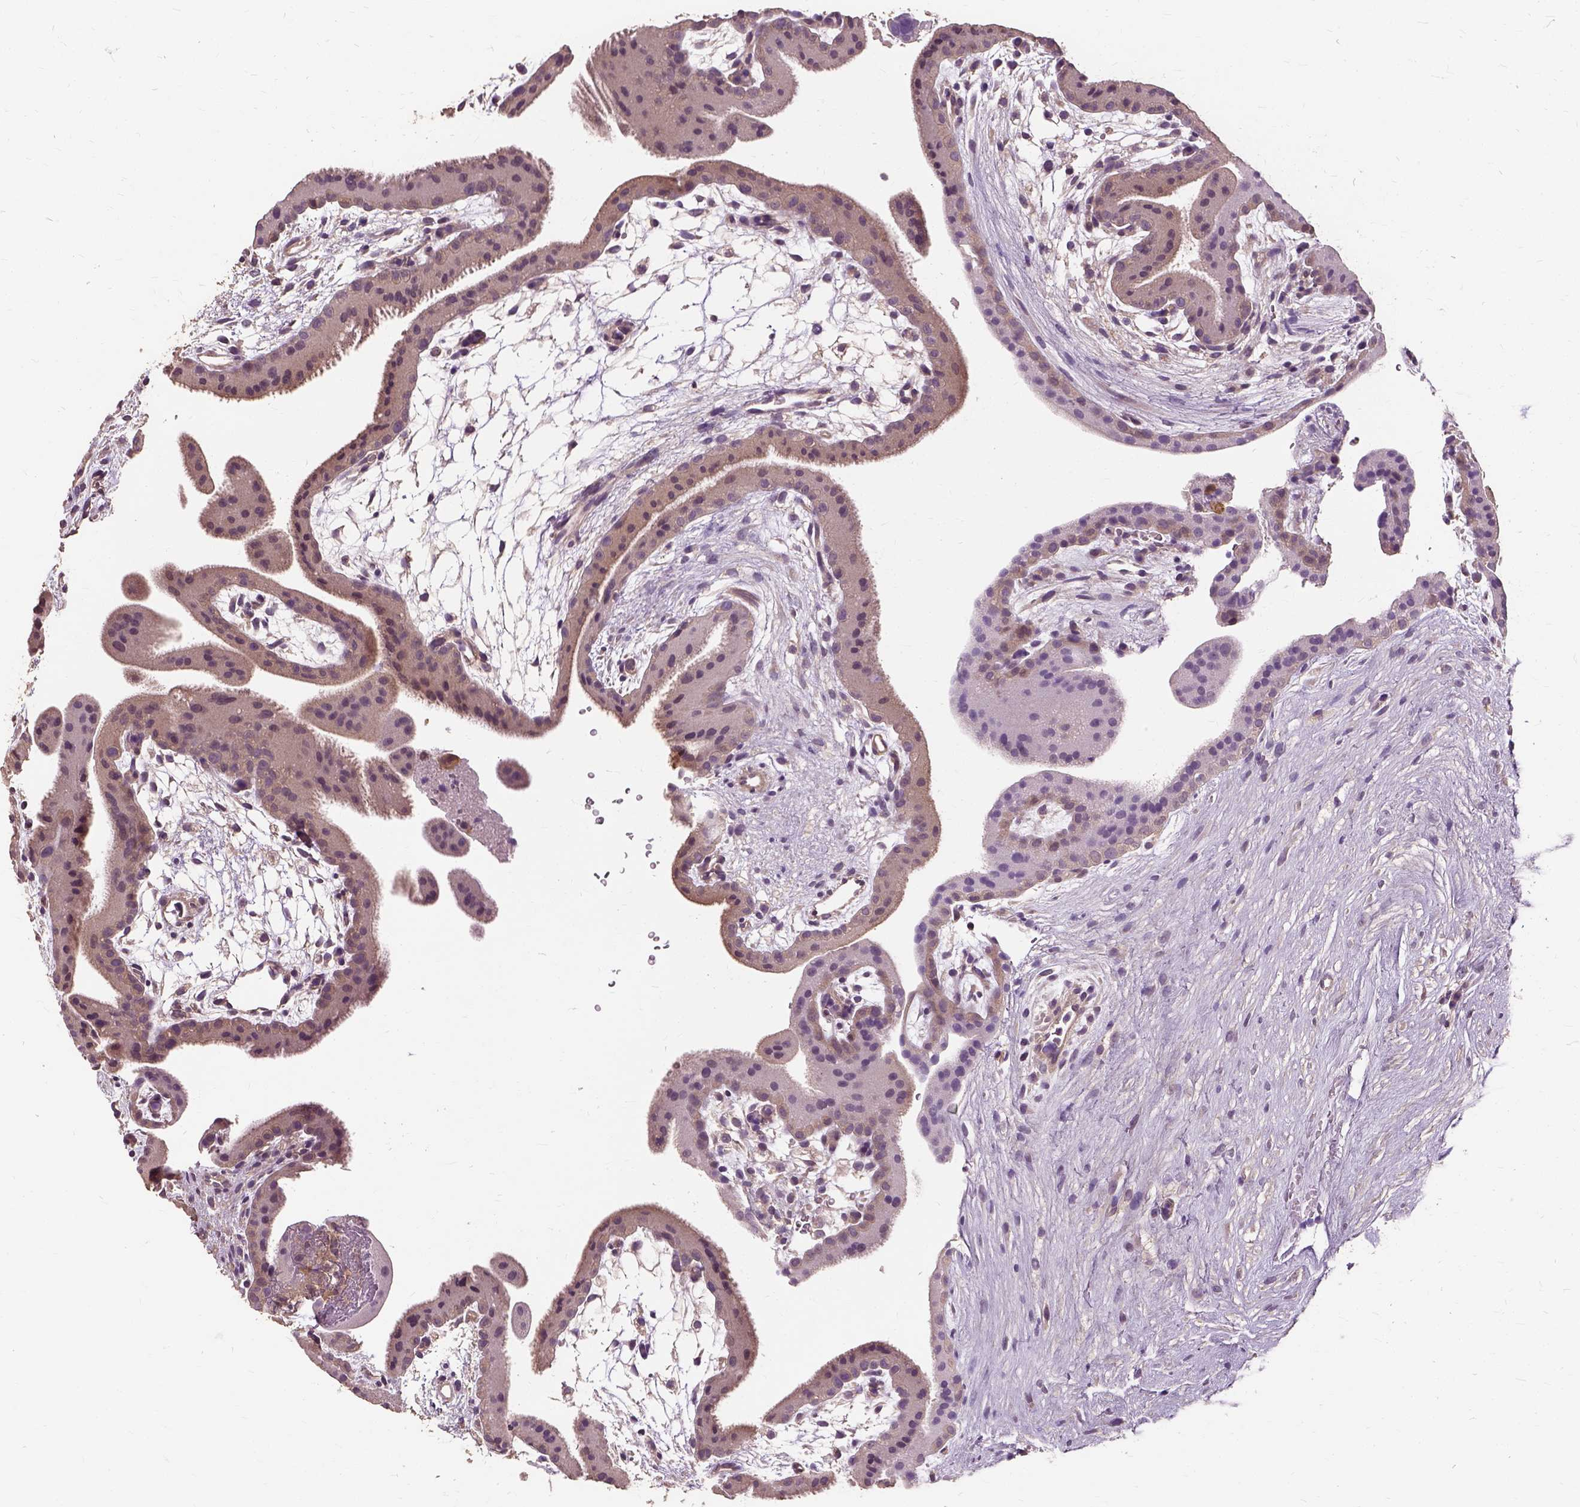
{"staining": {"intensity": "weak", "quantity": "25%-75%", "location": "cytoplasmic/membranous"}, "tissue": "placenta", "cell_type": "Decidual cells", "image_type": "normal", "snomed": [{"axis": "morphology", "description": "Normal tissue, NOS"}, {"axis": "topography", "description": "Placenta"}], "caption": "A photomicrograph of placenta stained for a protein exhibits weak cytoplasmic/membranous brown staining in decidual cells. (Stains: DAB (3,3'-diaminobenzidine) in brown, nuclei in blue, Microscopy: brightfield microscopy at high magnification).", "gene": "PEA15", "patient": {"sex": "female", "age": 19}}